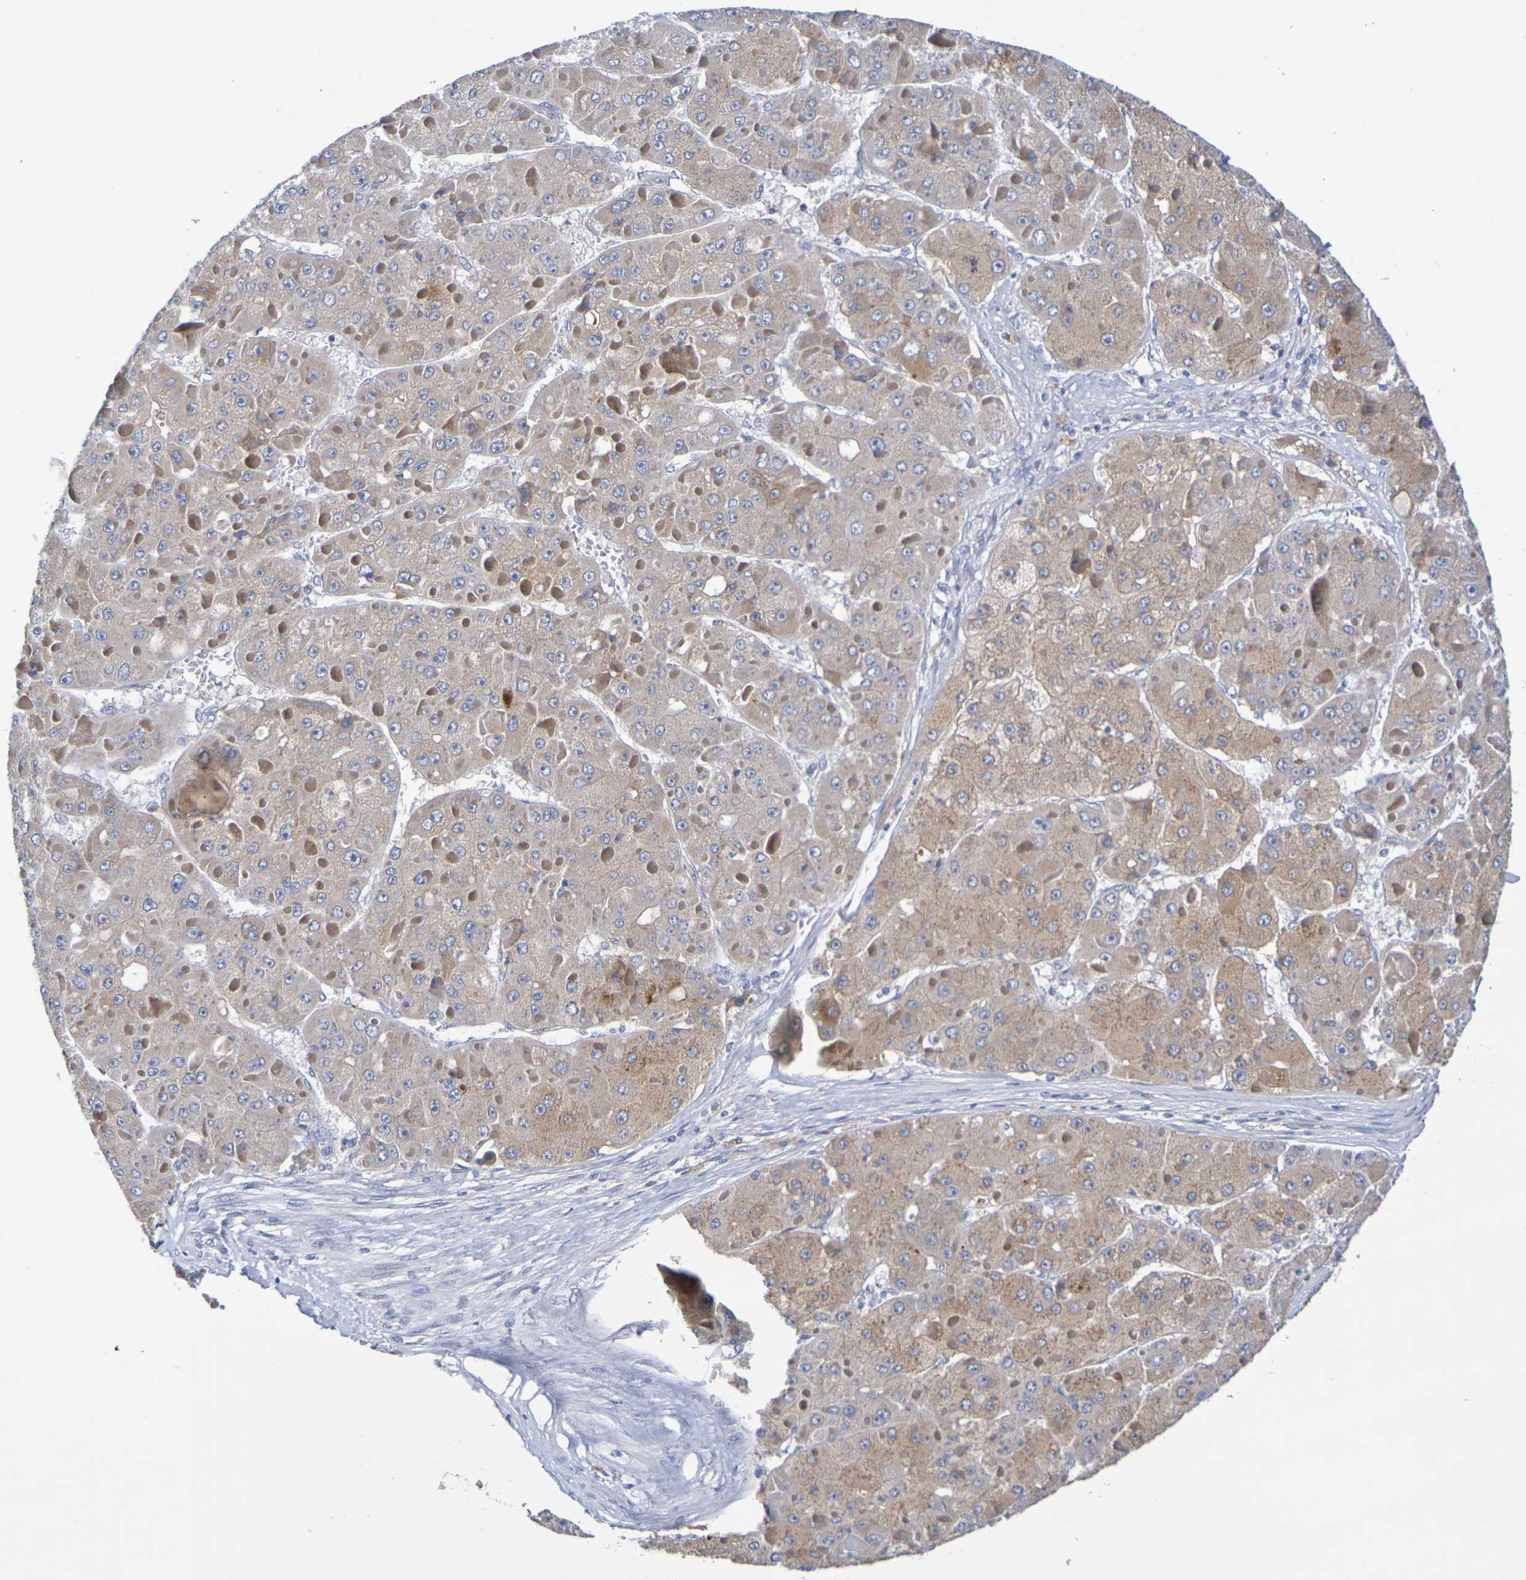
{"staining": {"intensity": "weak", "quantity": ">75%", "location": "cytoplasmic/membranous"}, "tissue": "liver cancer", "cell_type": "Tumor cells", "image_type": "cancer", "snomed": [{"axis": "morphology", "description": "Carcinoma, Hepatocellular, NOS"}, {"axis": "topography", "description": "Liver"}], "caption": "The immunohistochemical stain shows weak cytoplasmic/membranous positivity in tumor cells of liver hepatocellular carcinoma tissue.", "gene": "SDC4", "patient": {"sex": "female", "age": 73}}